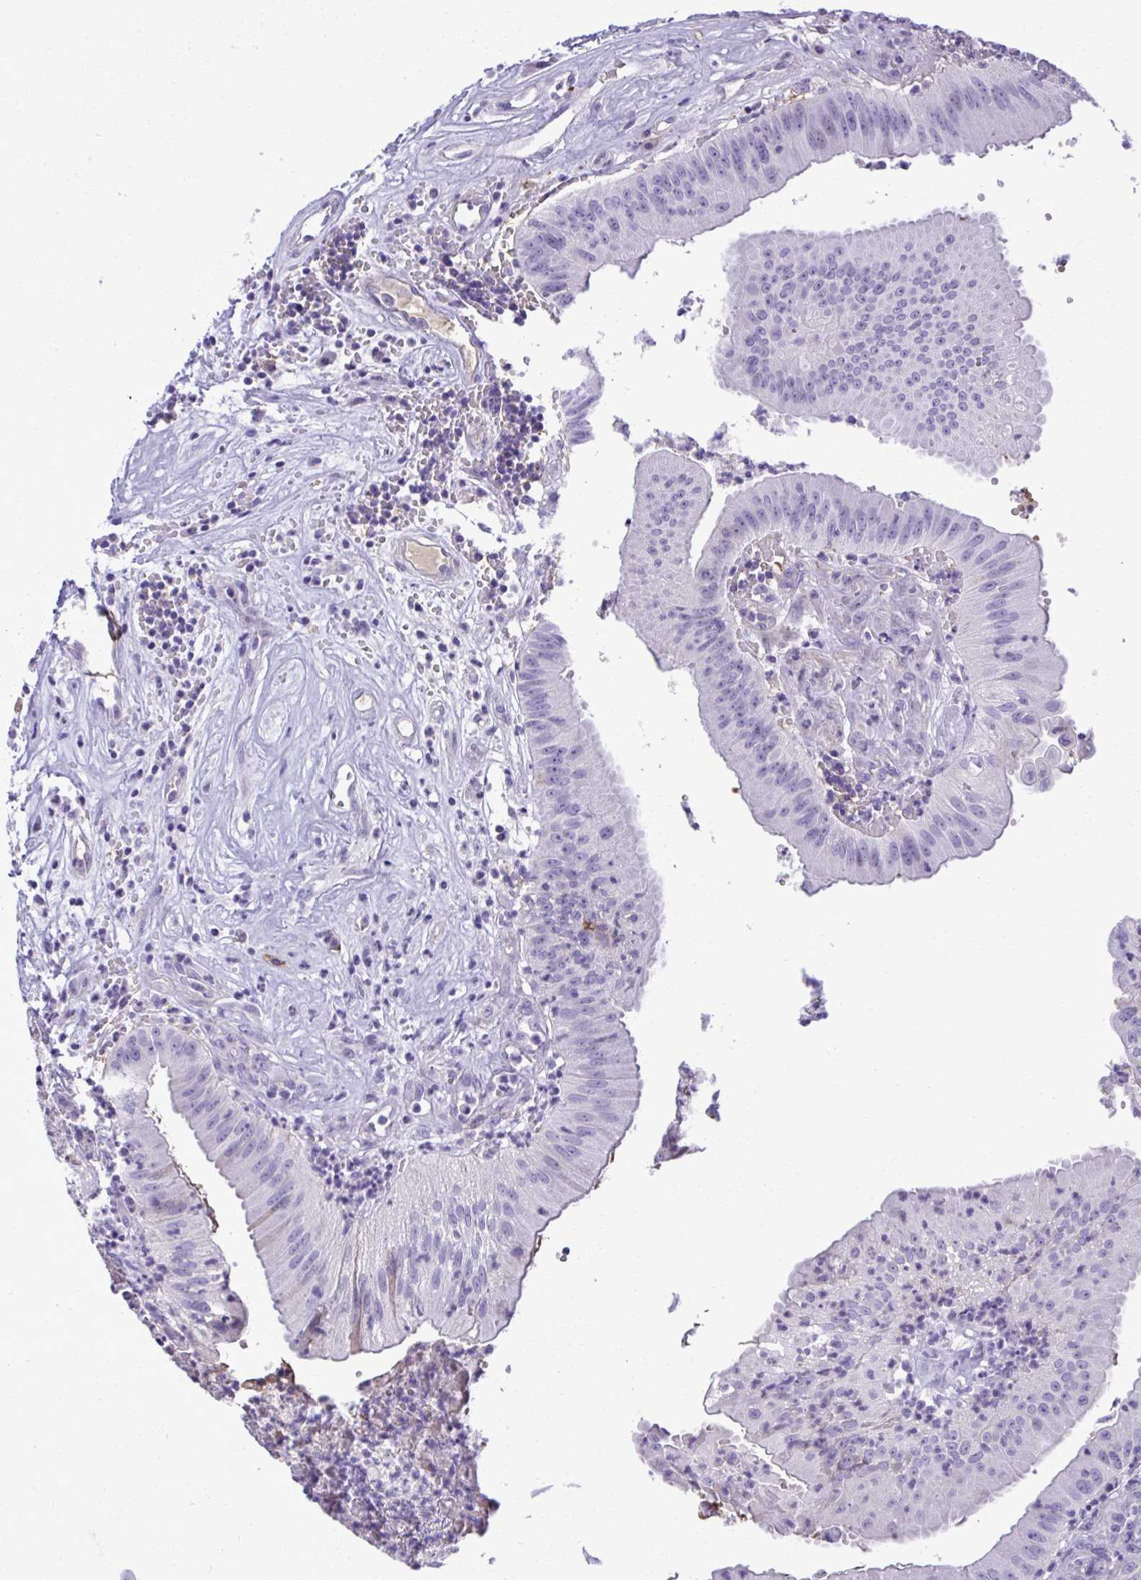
{"staining": {"intensity": "negative", "quantity": "none", "location": "none"}, "tissue": "head and neck cancer", "cell_type": "Tumor cells", "image_type": "cancer", "snomed": [{"axis": "morphology", "description": "Adenocarcinoma, NOS"}, {"axis": "topography", "description": "Head-Neck"}], "caption": "Human head and neck cancer (adenocarcinoma) stained for a protein using IHC demonstrates no positivity in tumor cells.", "gene": "PITPNM3", "patient": {"sex": "male", "age": 44}}